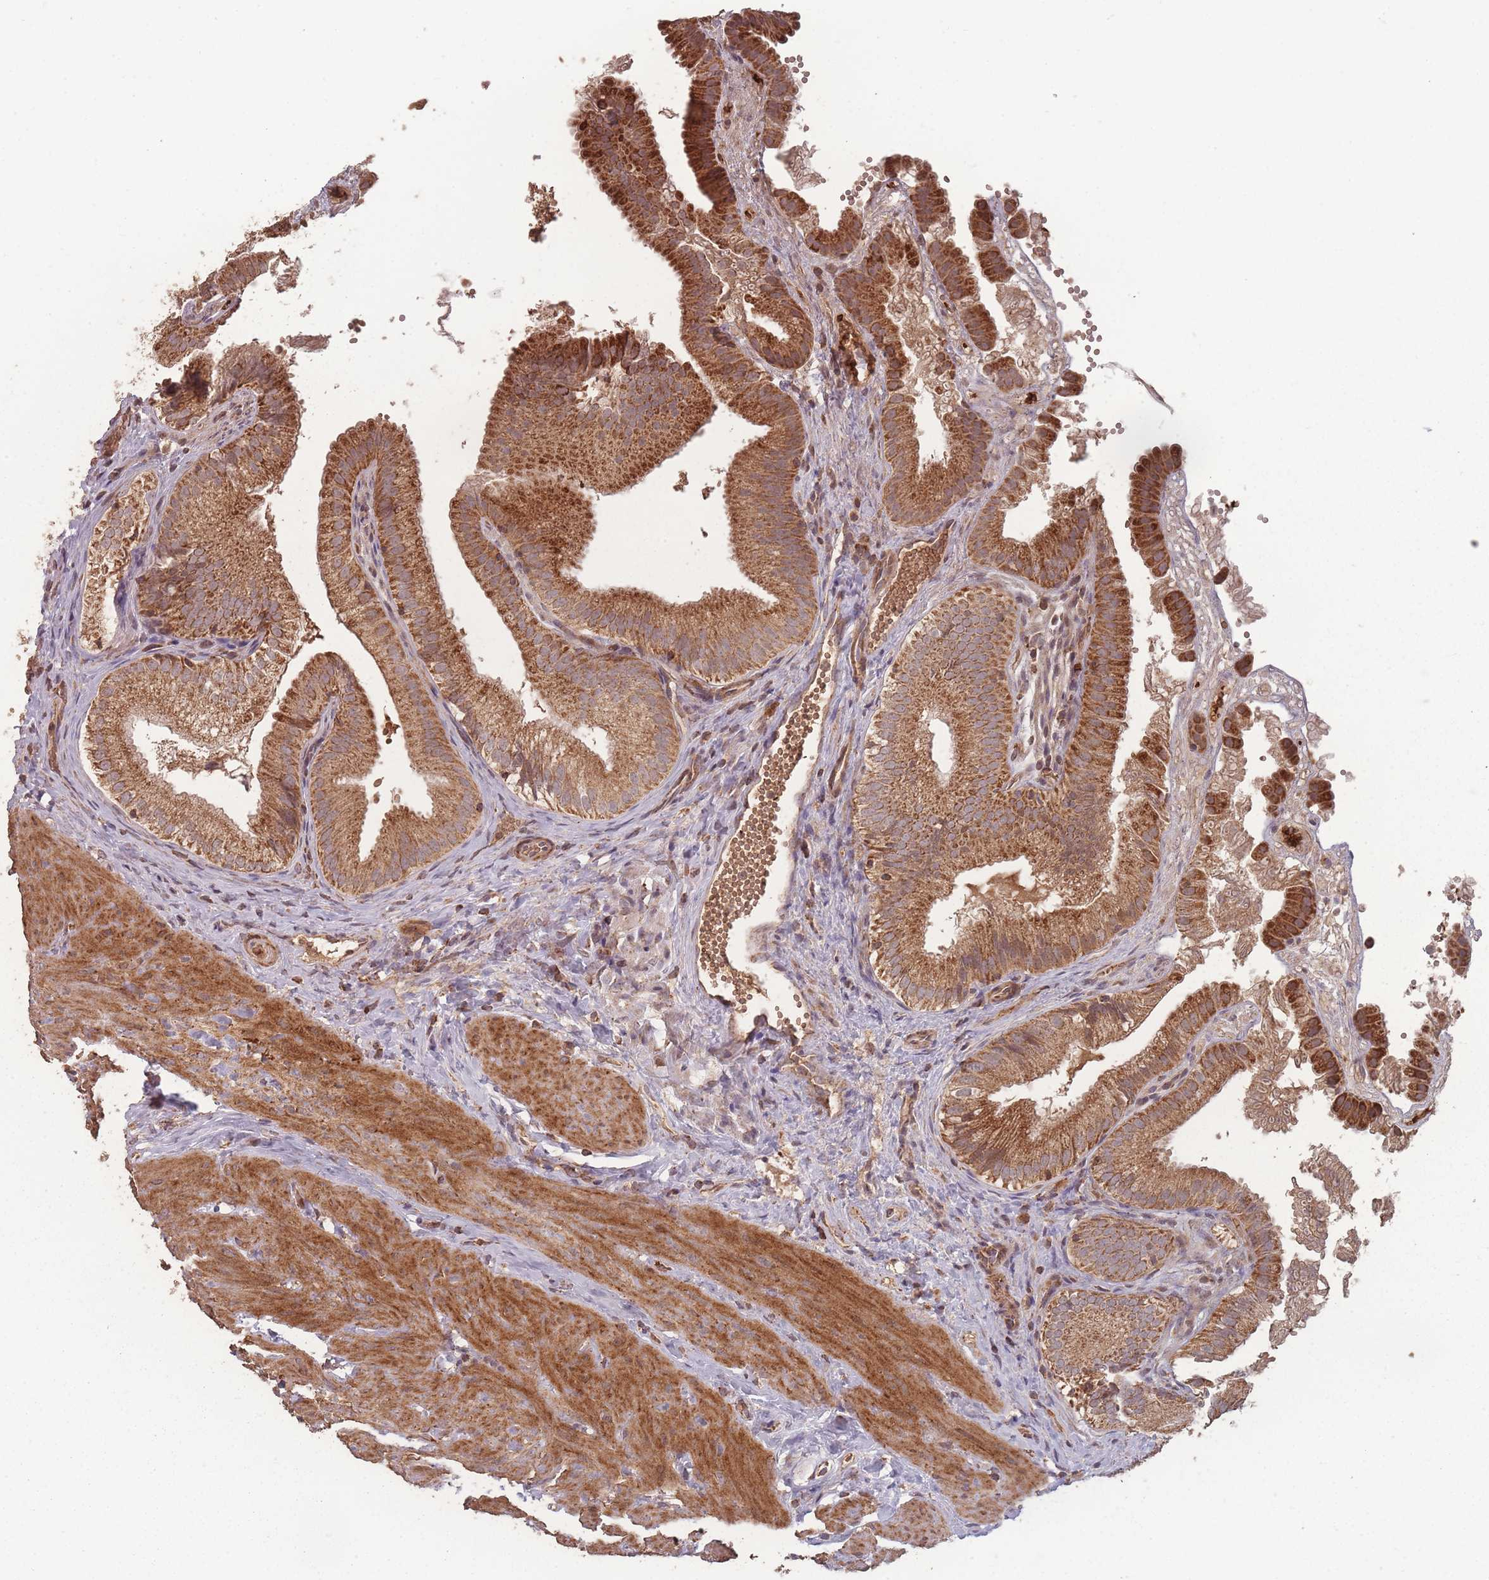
{"staining": {"intensity": "strong", "quantity": ">75%", "location": "cytoplasmic/membranous"}, "tissue": "gallbladder", "cell_type": "Glandular cells", "image_type": "normal", "snomed": [{"axis": "morphology", "description": "Normal tissue, NOS"}, {"axis": "topography", "description": "Gallbladder"}], "caption": "Protein expression analysis of benign gallbladder reveals strong cytoplasmic/membranous staining in approximately >75% of glandular cells. Using DAB (3,3'-diaminobenzidine) (brown) and hematoxylin (blue) stains, captured at high magnification using brightfield microscopy.", "gene": "LYRM7", "patient": {"sex": "female", "age": 30}}